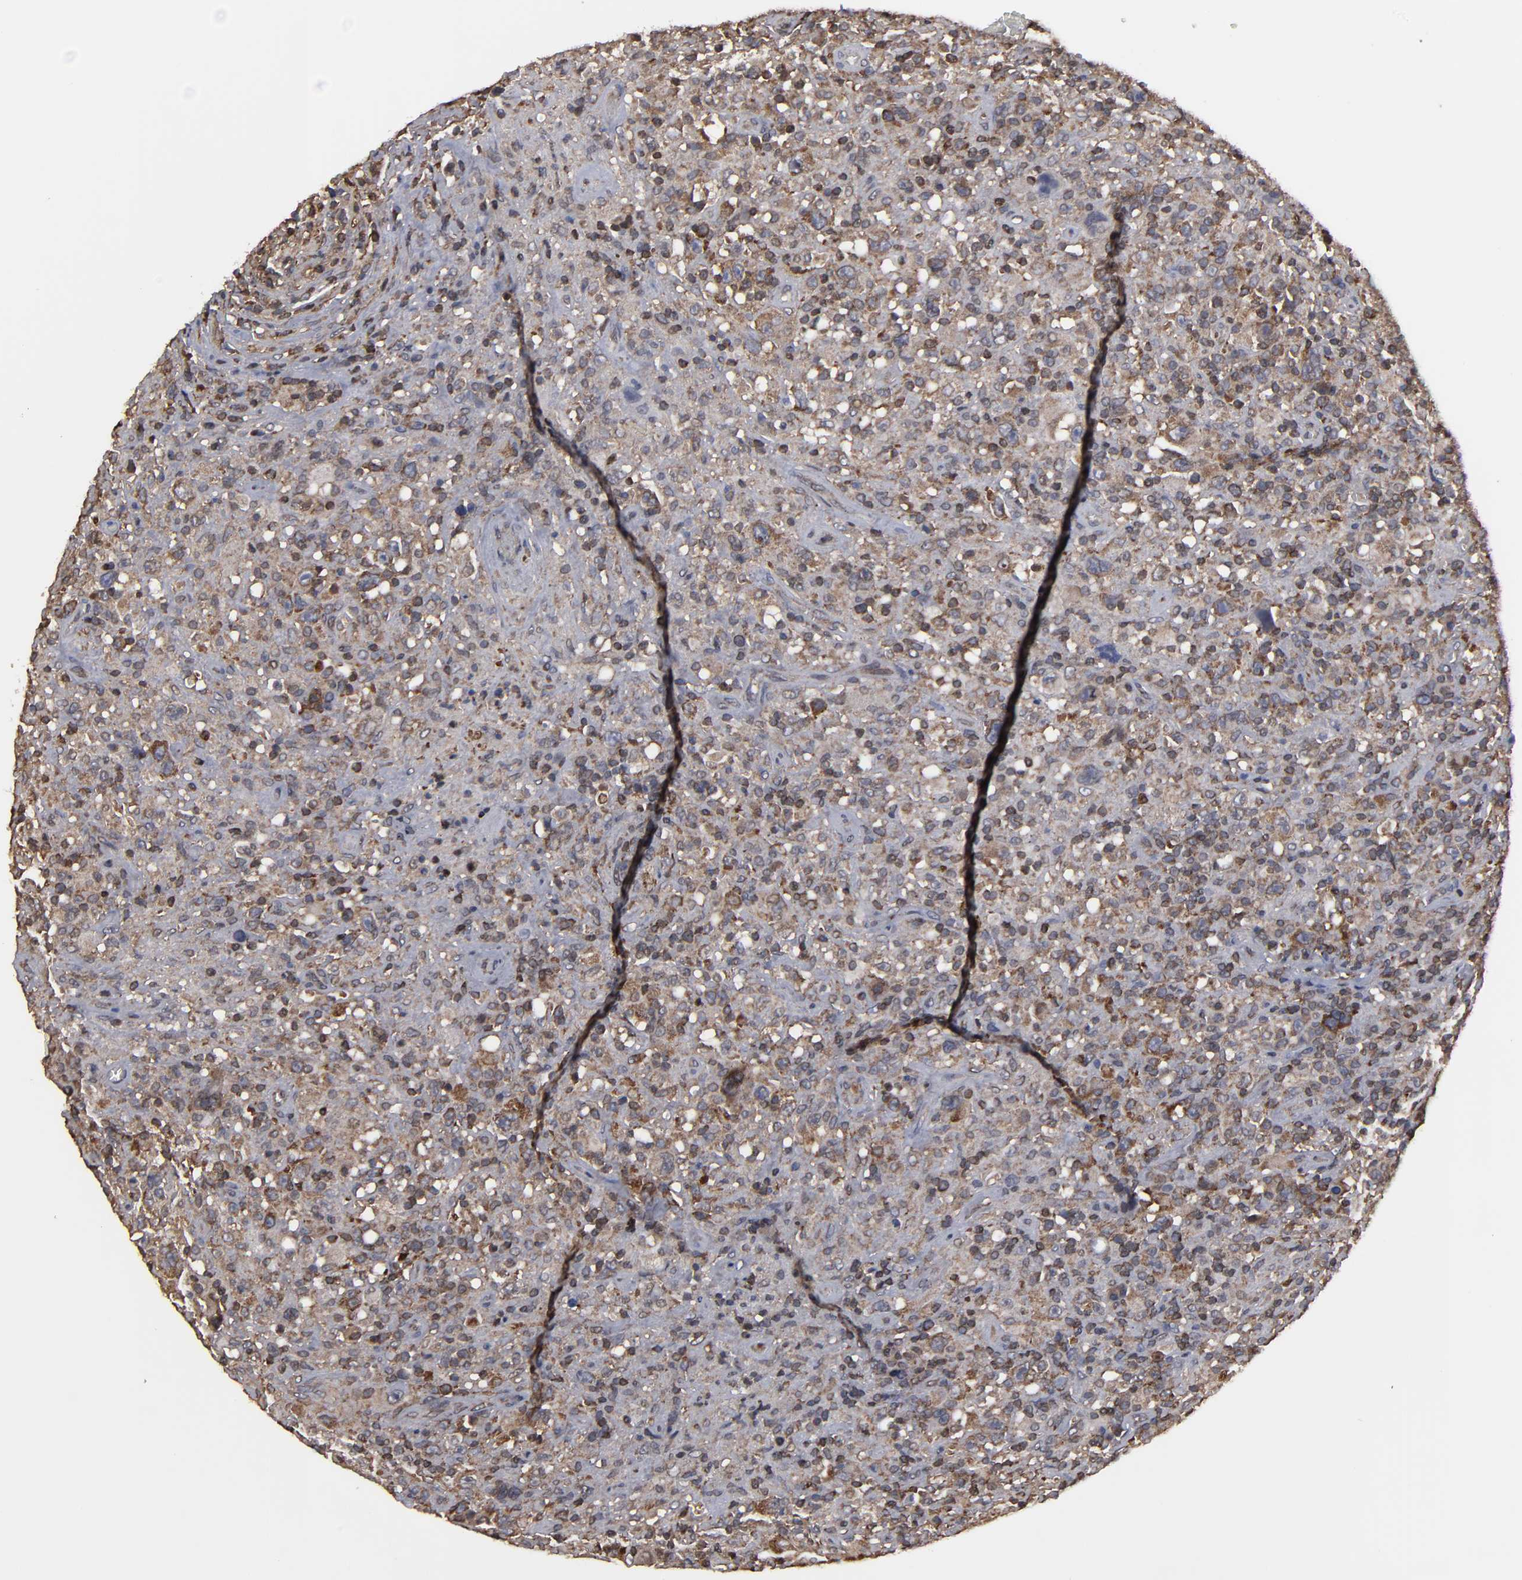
{"staining": {"intensity": "moderate", "quantity": "25%-75%", "location": "cytoplasmic/membranous,nuclear"}, "tissue": "lymphoma", "cell_type": "Tumor cells", "image_type": "cancer", "snomed": [{"axis": "morphology", "description": "Hodgkin's disease, NOS"}, {"axis": "topography", "description": "Lymph node"}], "caption": "Immunohistochemistry of lymphoma demonstrates medium levels of moderate cytoplasmic/membranous and nuclear positivity in about 25%-75% of tumor cells.", "gene": "KIAA2026", "patient": {"sex": "male", "age": 46}}